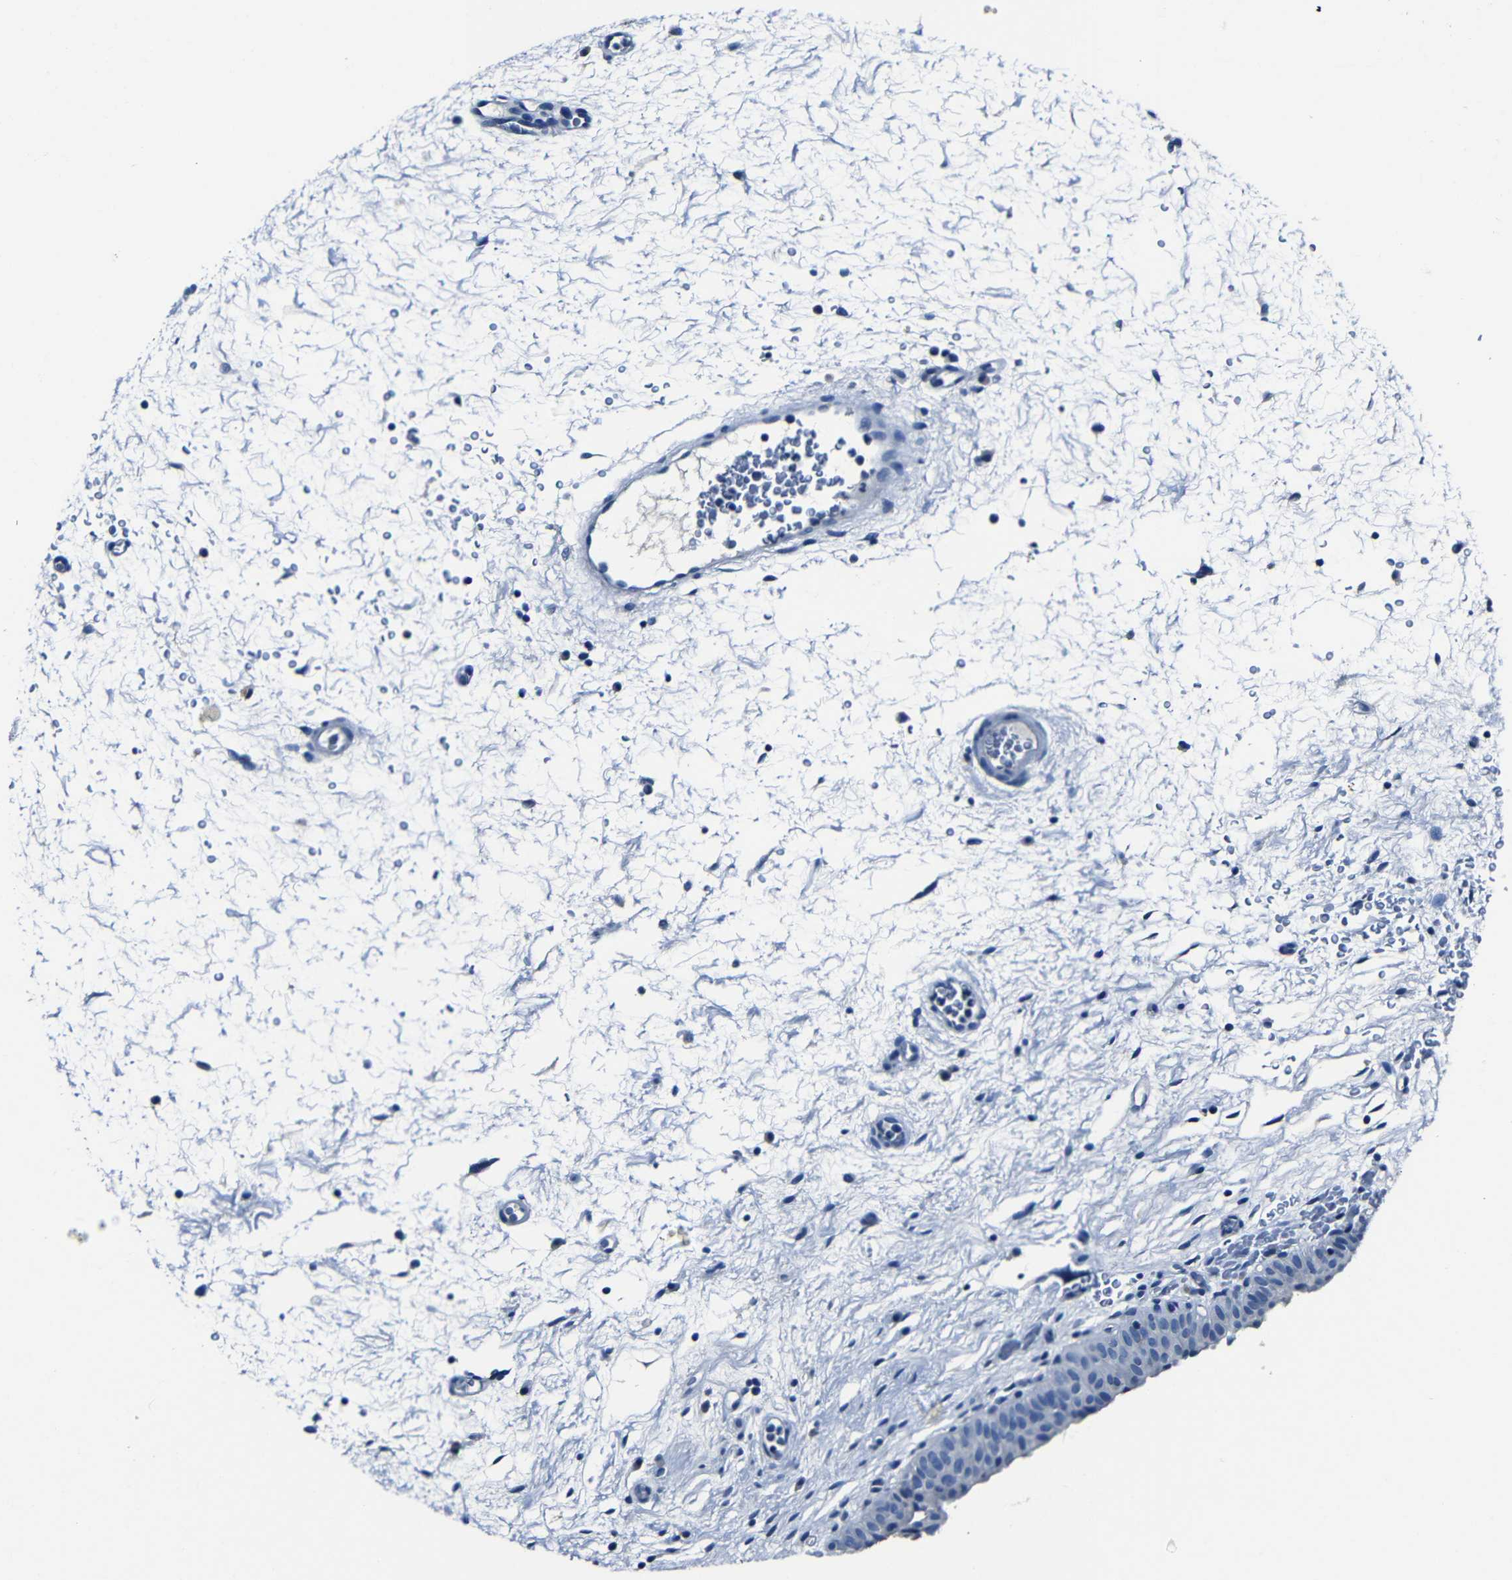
{"staining": {"intensity": "negative", "quantity": "none", "location": "none"}, "tissue": "urinary bladder", "cell_type": "Urothelial cells", "image_type": "normal", "snomed": [{"axis": "morphology", "description": "Normal tissue, NOS"}, {"axis": "topography", "description": "Urinary bladder"}], "caption": "A high-resolution photomicrograph shows immunohistochemistry (IHC) staining of normal urinary bladder, which displays no significant positivity in urothelial cells. (Brightfield microscopy of DAB immunohistochemistry (IHC) at high magnification).", "gene": "NCMAP", "patient": {"sex": "male", "age": 46}}